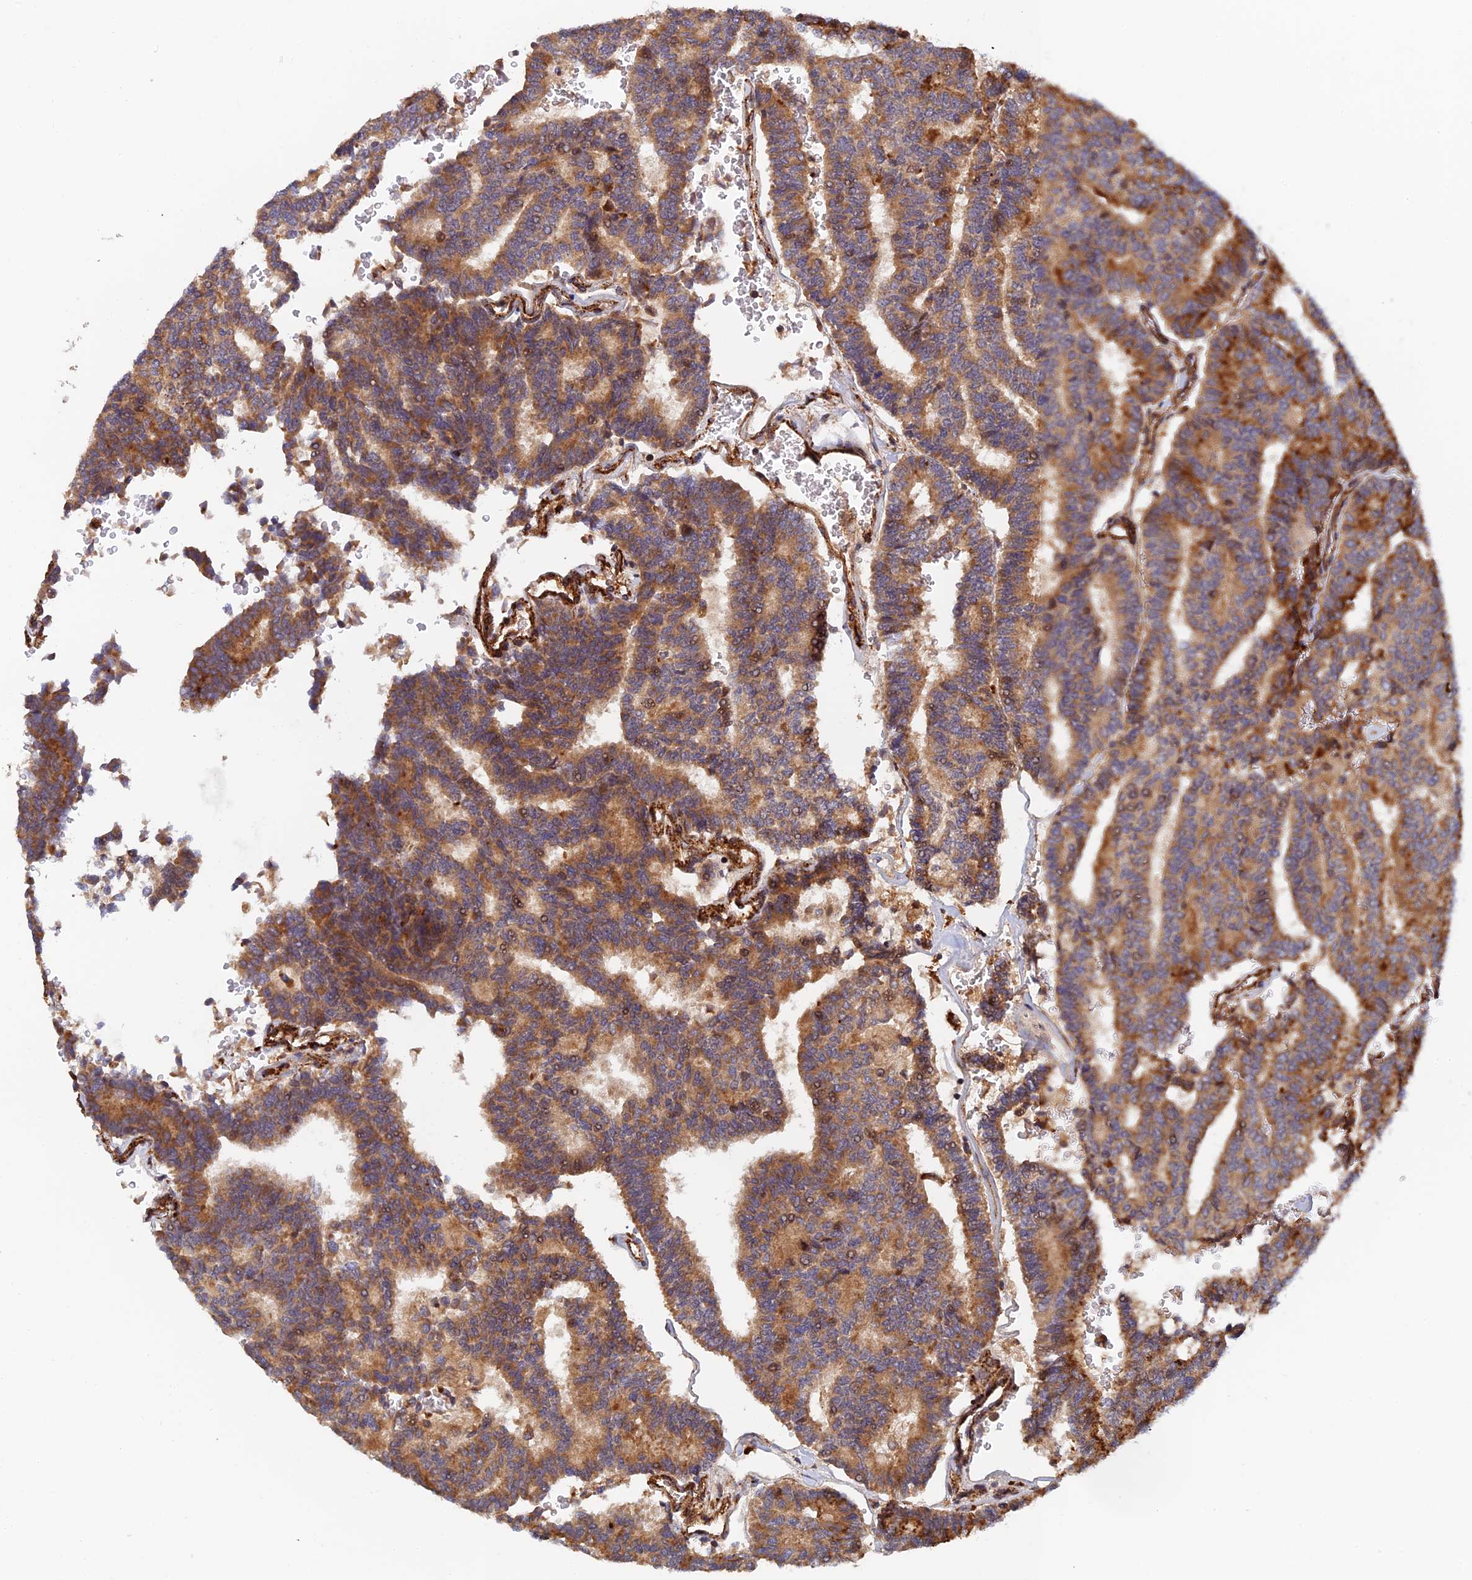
{"staining": {"intensity": "strong", "quantity": ">75%", "location": "cytoplasmic/membranous"}, "tissue": "thyroid cancer", "cell_type": "Tumor cells", "image_type": "cancer", "snomed": [{"axis": "morphology", "description": "Papillary adenocarcinoma, NOS"}, {"axis": "topography", "description": "Thyroid gland"}], "caption": "A high-resolution photomicrograph shows immunohistochemistry staining of papillary adenocarcinoma (thyroid), which exhibits strong cytoplasmic/membranous positivity in about >75% of tumor cells. (Brightfield microscopy of DAB IHC at high magnification).", "gene": "PPP2R3C", "patient": {"sex": "female", "age": 35}}